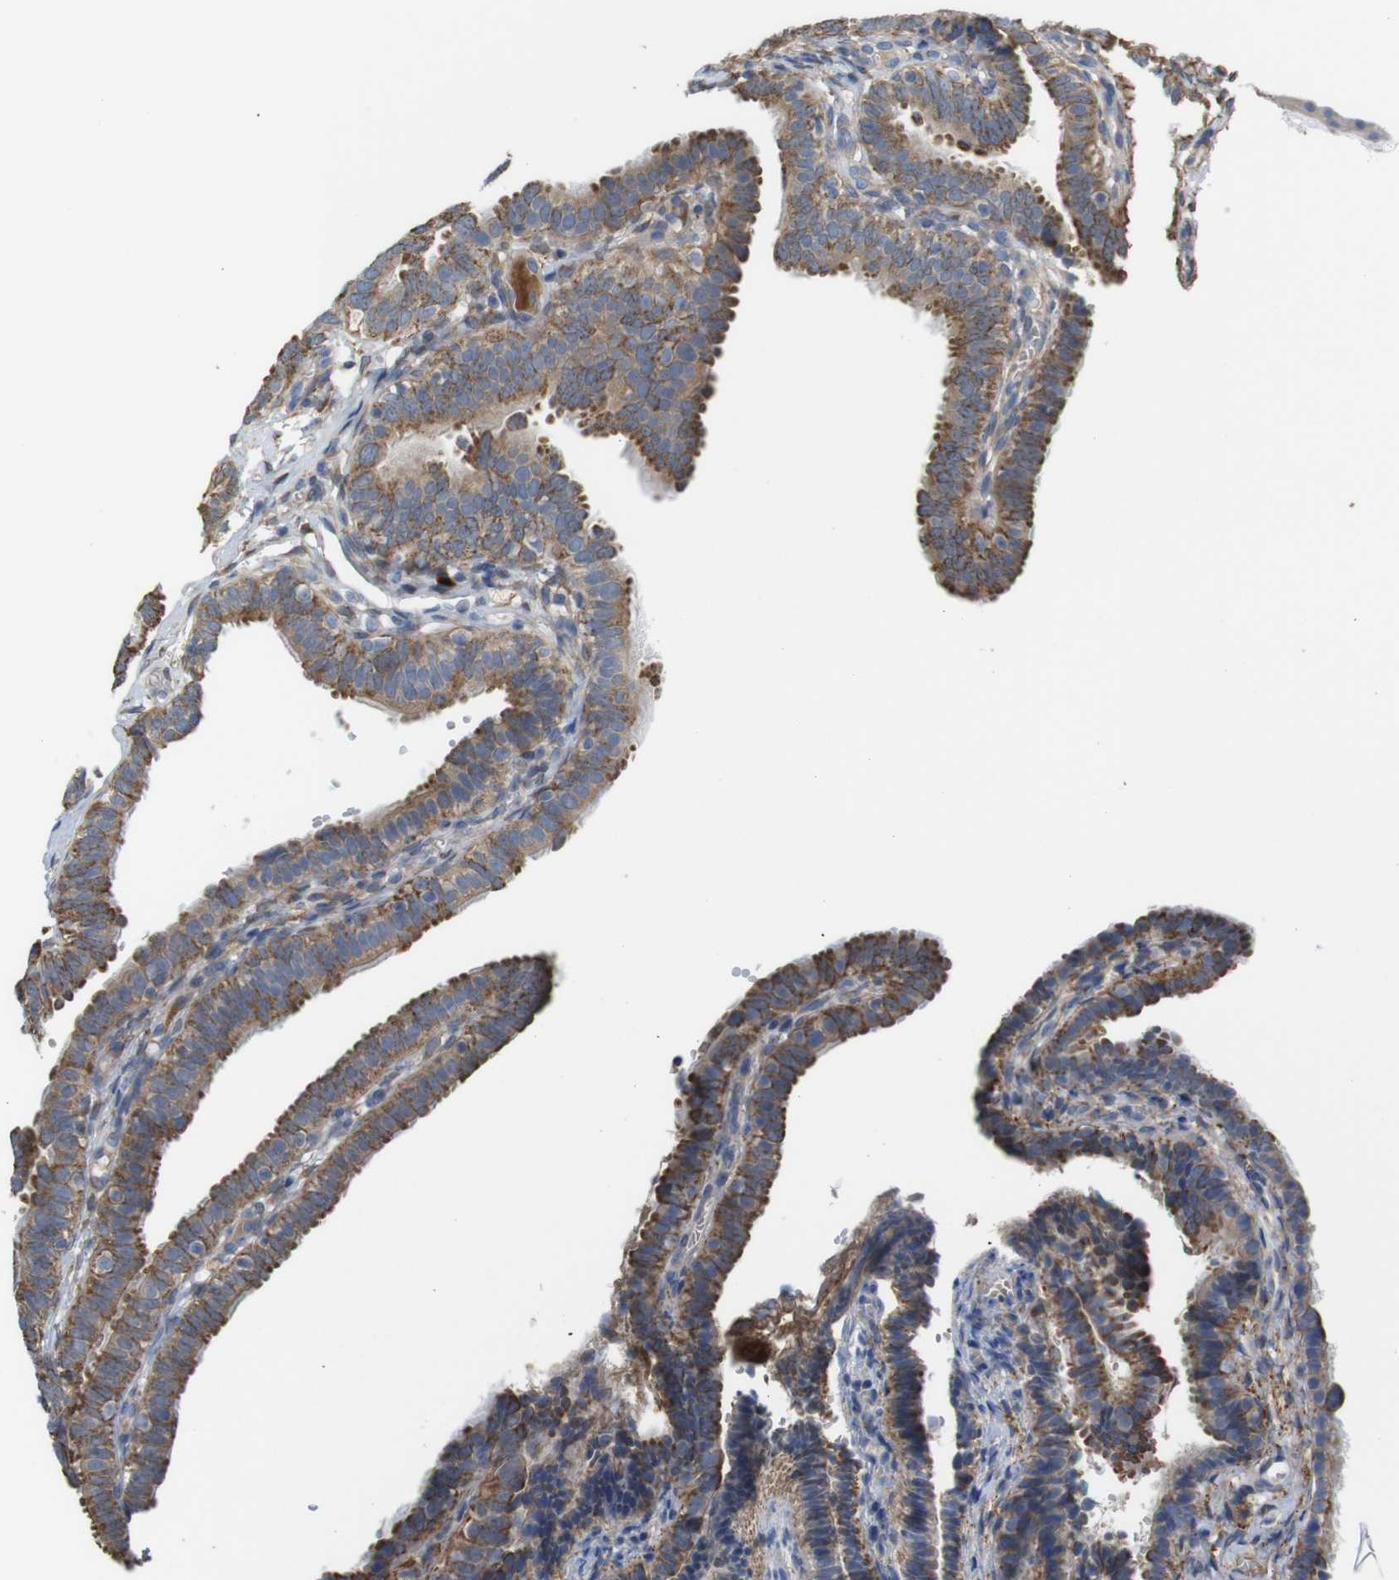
{"staining": {"intensity": "moderate", "quantity": ">75%", "location": "cytoplasmic/membranous"}, "tissue": "fallopian tube", "cell_type": "Glandular cells", "image_type": "normal", "snomed": [{"axis": "morphology", "description": "Normal tissue, NOS"}, {"axis": "topography", "description": "Fallopian tube"}, {"axis": "topography", "description": "Placenta"}], "caption": "Immunohistochemical staining of benign fallopian tube exhibits >75% levels of moderate cytoplasmic/membranous protein positivity in approximately >75% of glandular cells. The staining was performed using DAB (3,3'-diaminobenzidine) to visualize the protein expression in brown, while the nuclei were stained in blue with hematoxylin (Magnification: 20x).", "gene": "PTPRR", "patient": {"sex": "female", "age": 34}}